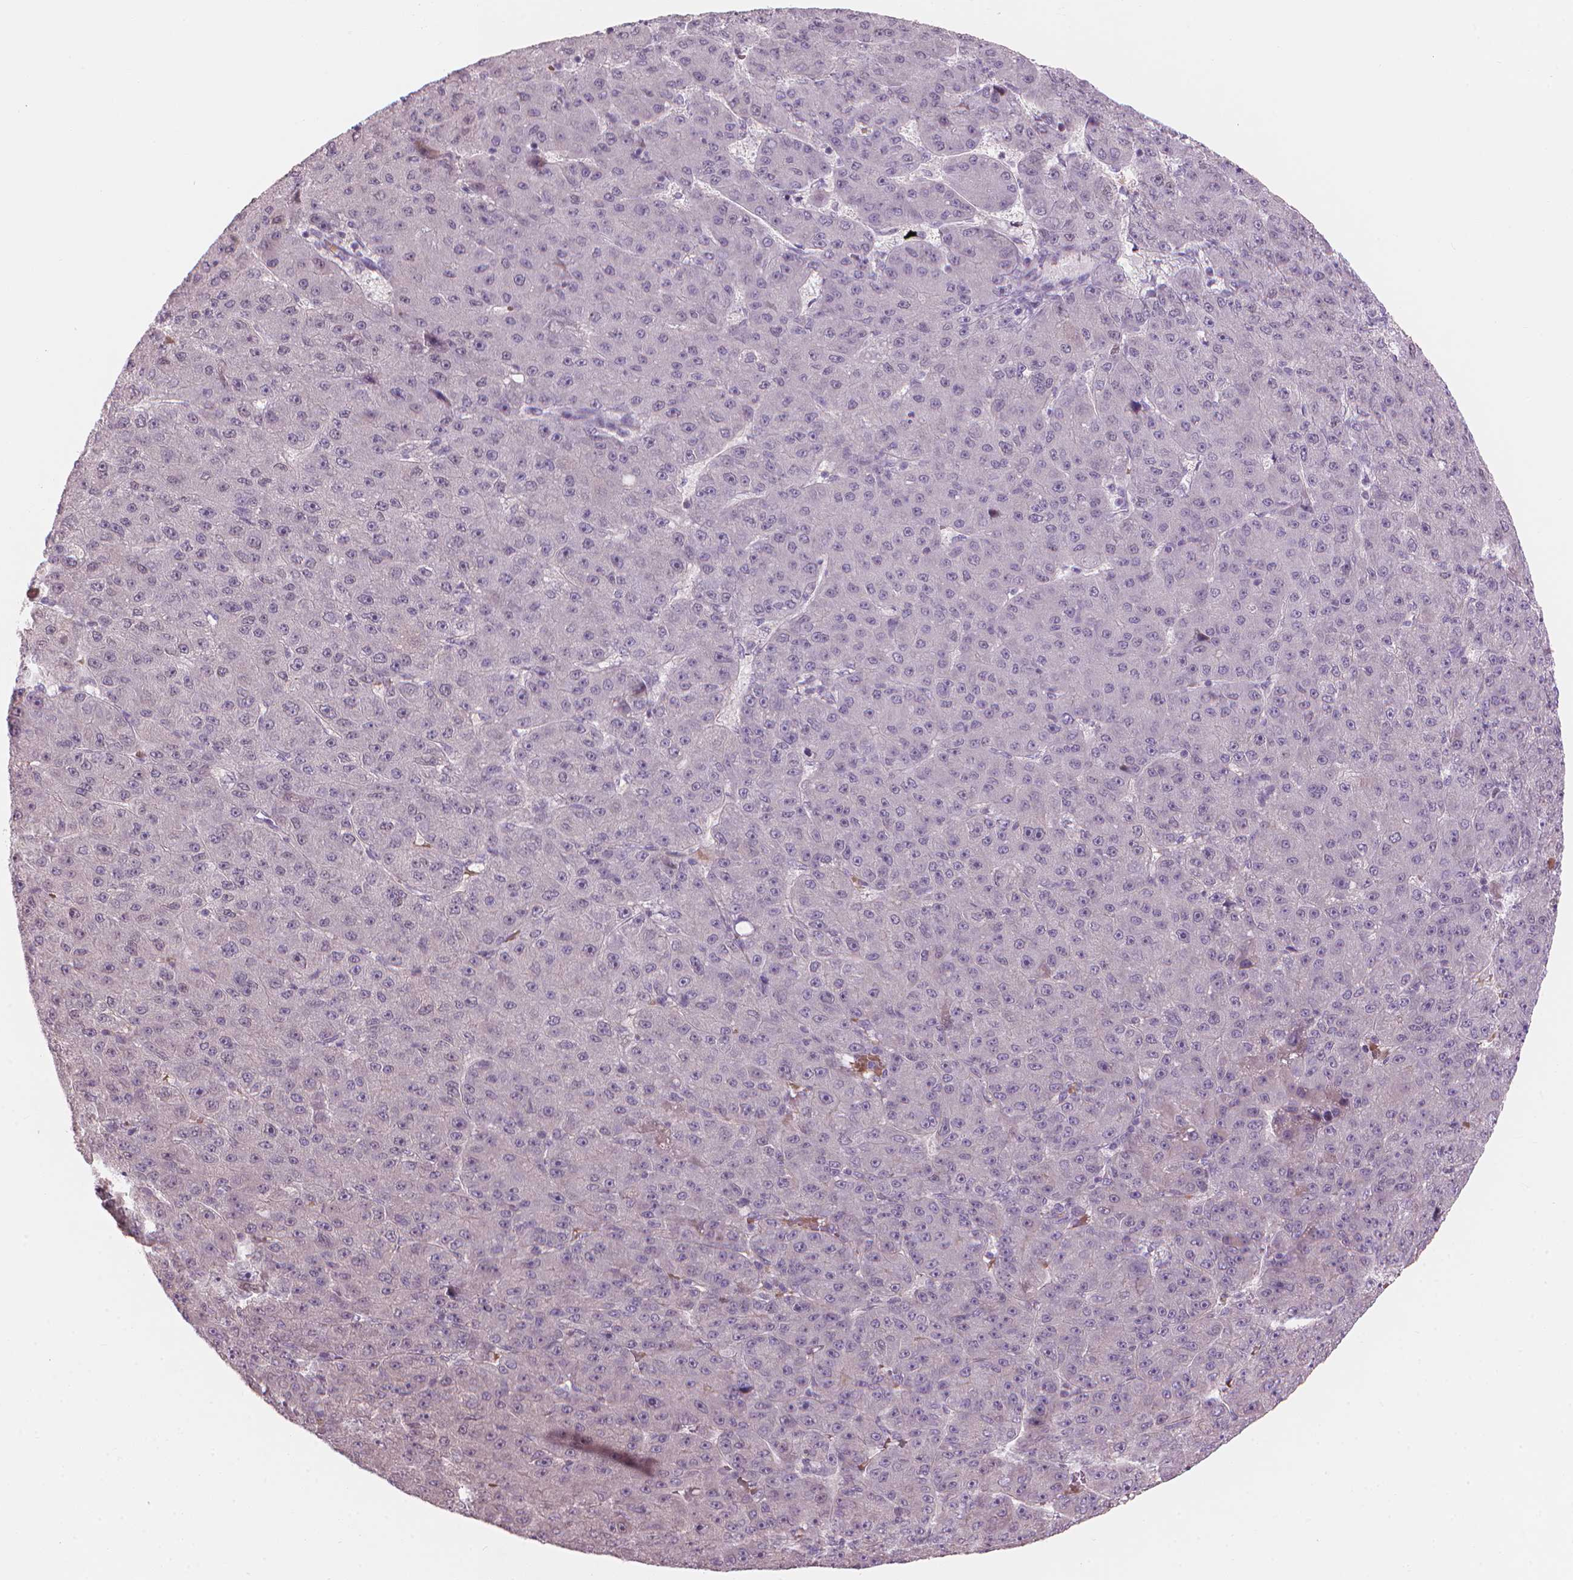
{"staining": {"intensity": "negative", "quantity": "none", "location": "none"}, "tissue": "liver cancer", "cell_type": "Tumor cells", "image_type": "cancer", "snomed": [{"axis": "morphology", "description": "Carcinoma, Hepatocellular, NOS"}, {"axis": "topography", "description": "Liver"}], "caption": "This is a image of immunohistochemistry staining of liver cancer, which shows no staining in tumor cells.", "gene": "IFFO1", "patient": {"sex": "male", "age": 67}}